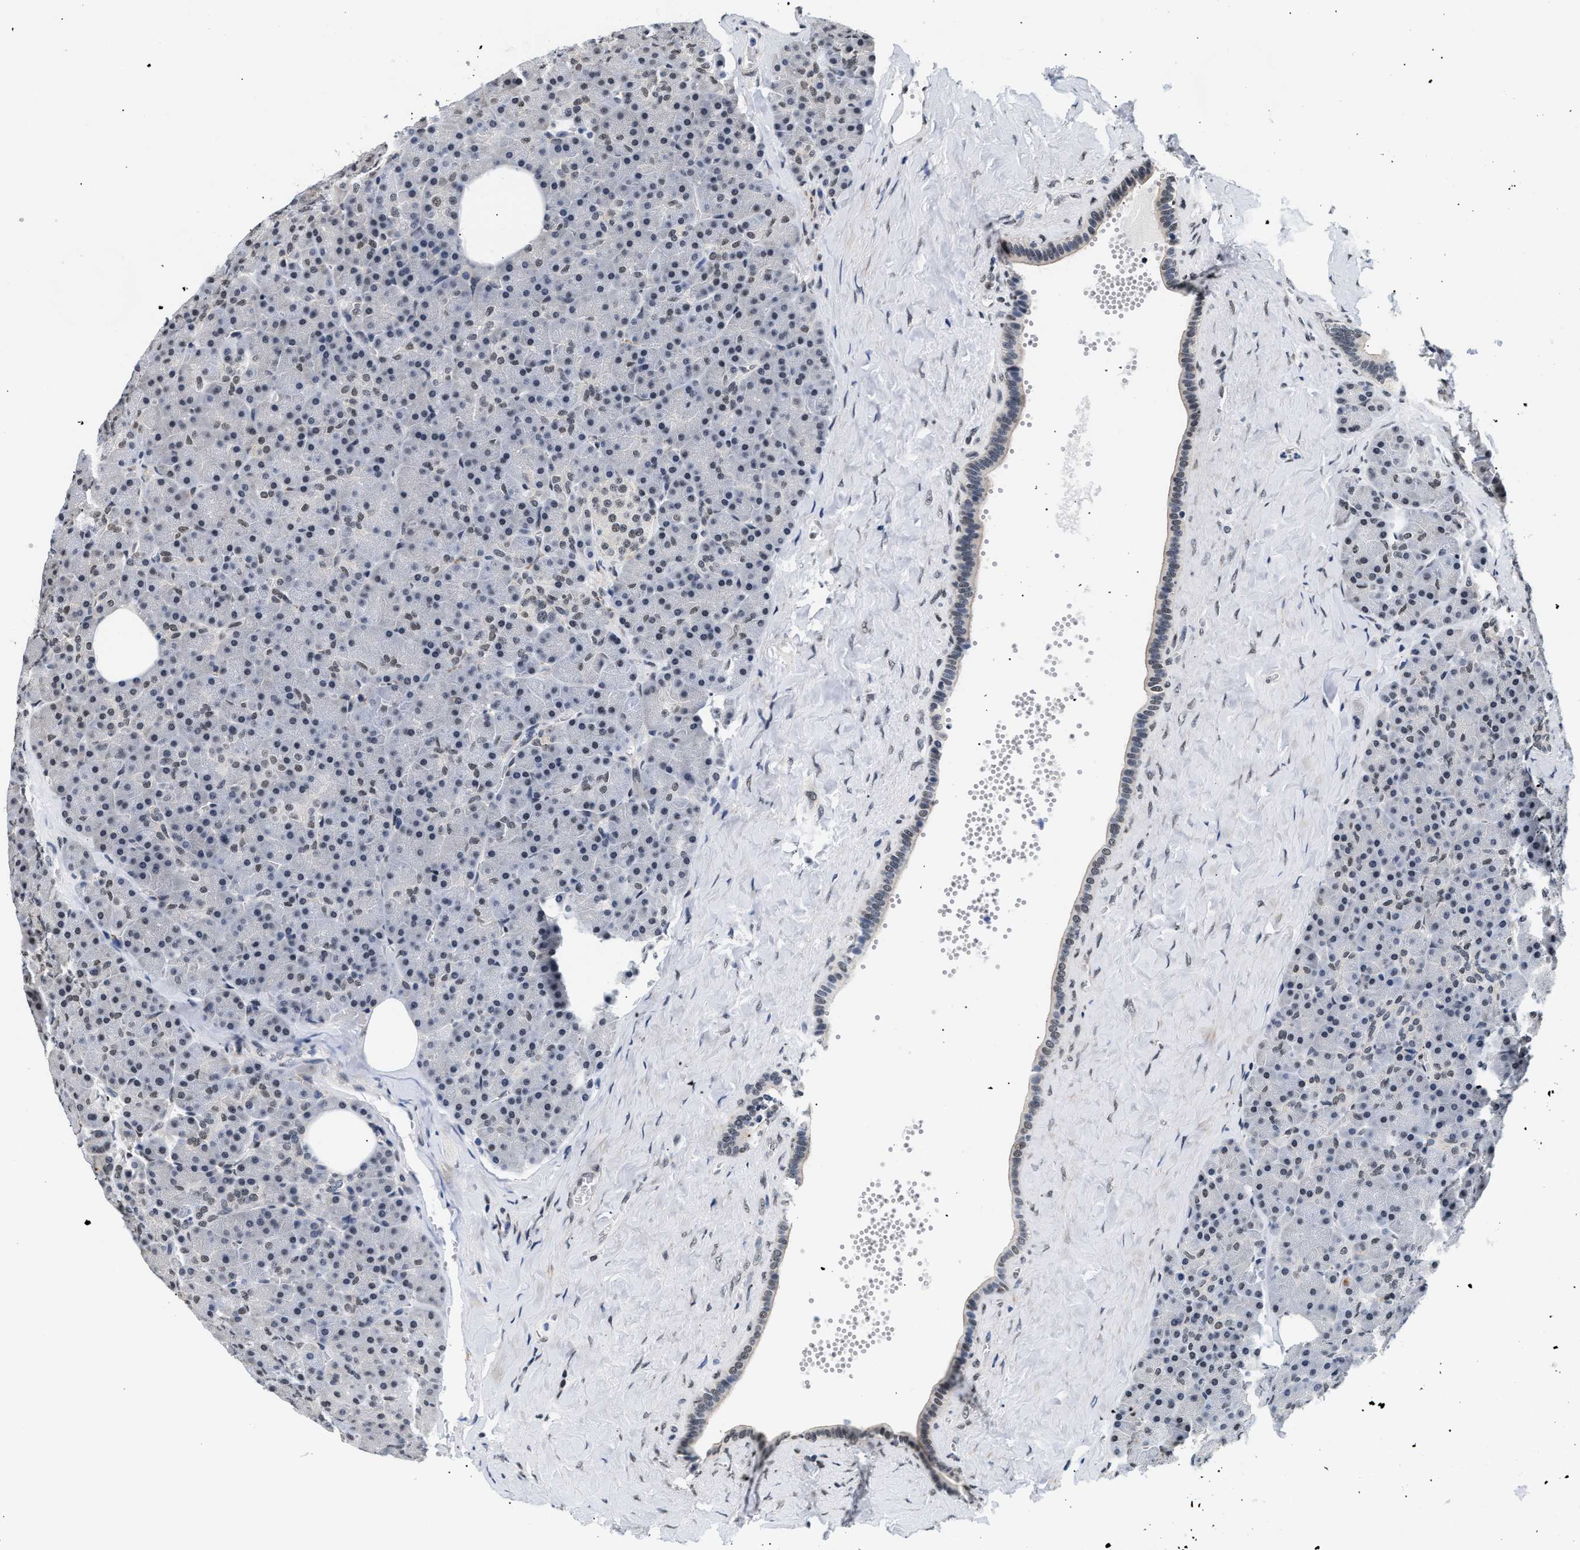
{"staining": {"intensity": "weak", "quantity": "25%-75%", "location": "nuclear"}, "tissue": "pancreas", "cell_type": "Exocrine glandular cells", "image_type": "normal", "snomed": [{"axis": "morphology", "description": "Normal tissue, NOS"}, {"axis": "morphology", "description": "Carcinoid, malignant, NOS"}, {"axis": "topography", "description": "Pancreas"}], "caption": "Immunohistochemical staining of benign human pancreas reveals weak nuclear protein expression in about 25%-75% of exocrine glandular cells. The protein of interest is shown in brown color, while the nuclei are stained blue.", "gene": "THOC1", "patient": {"sex": "female", "age": 35}}